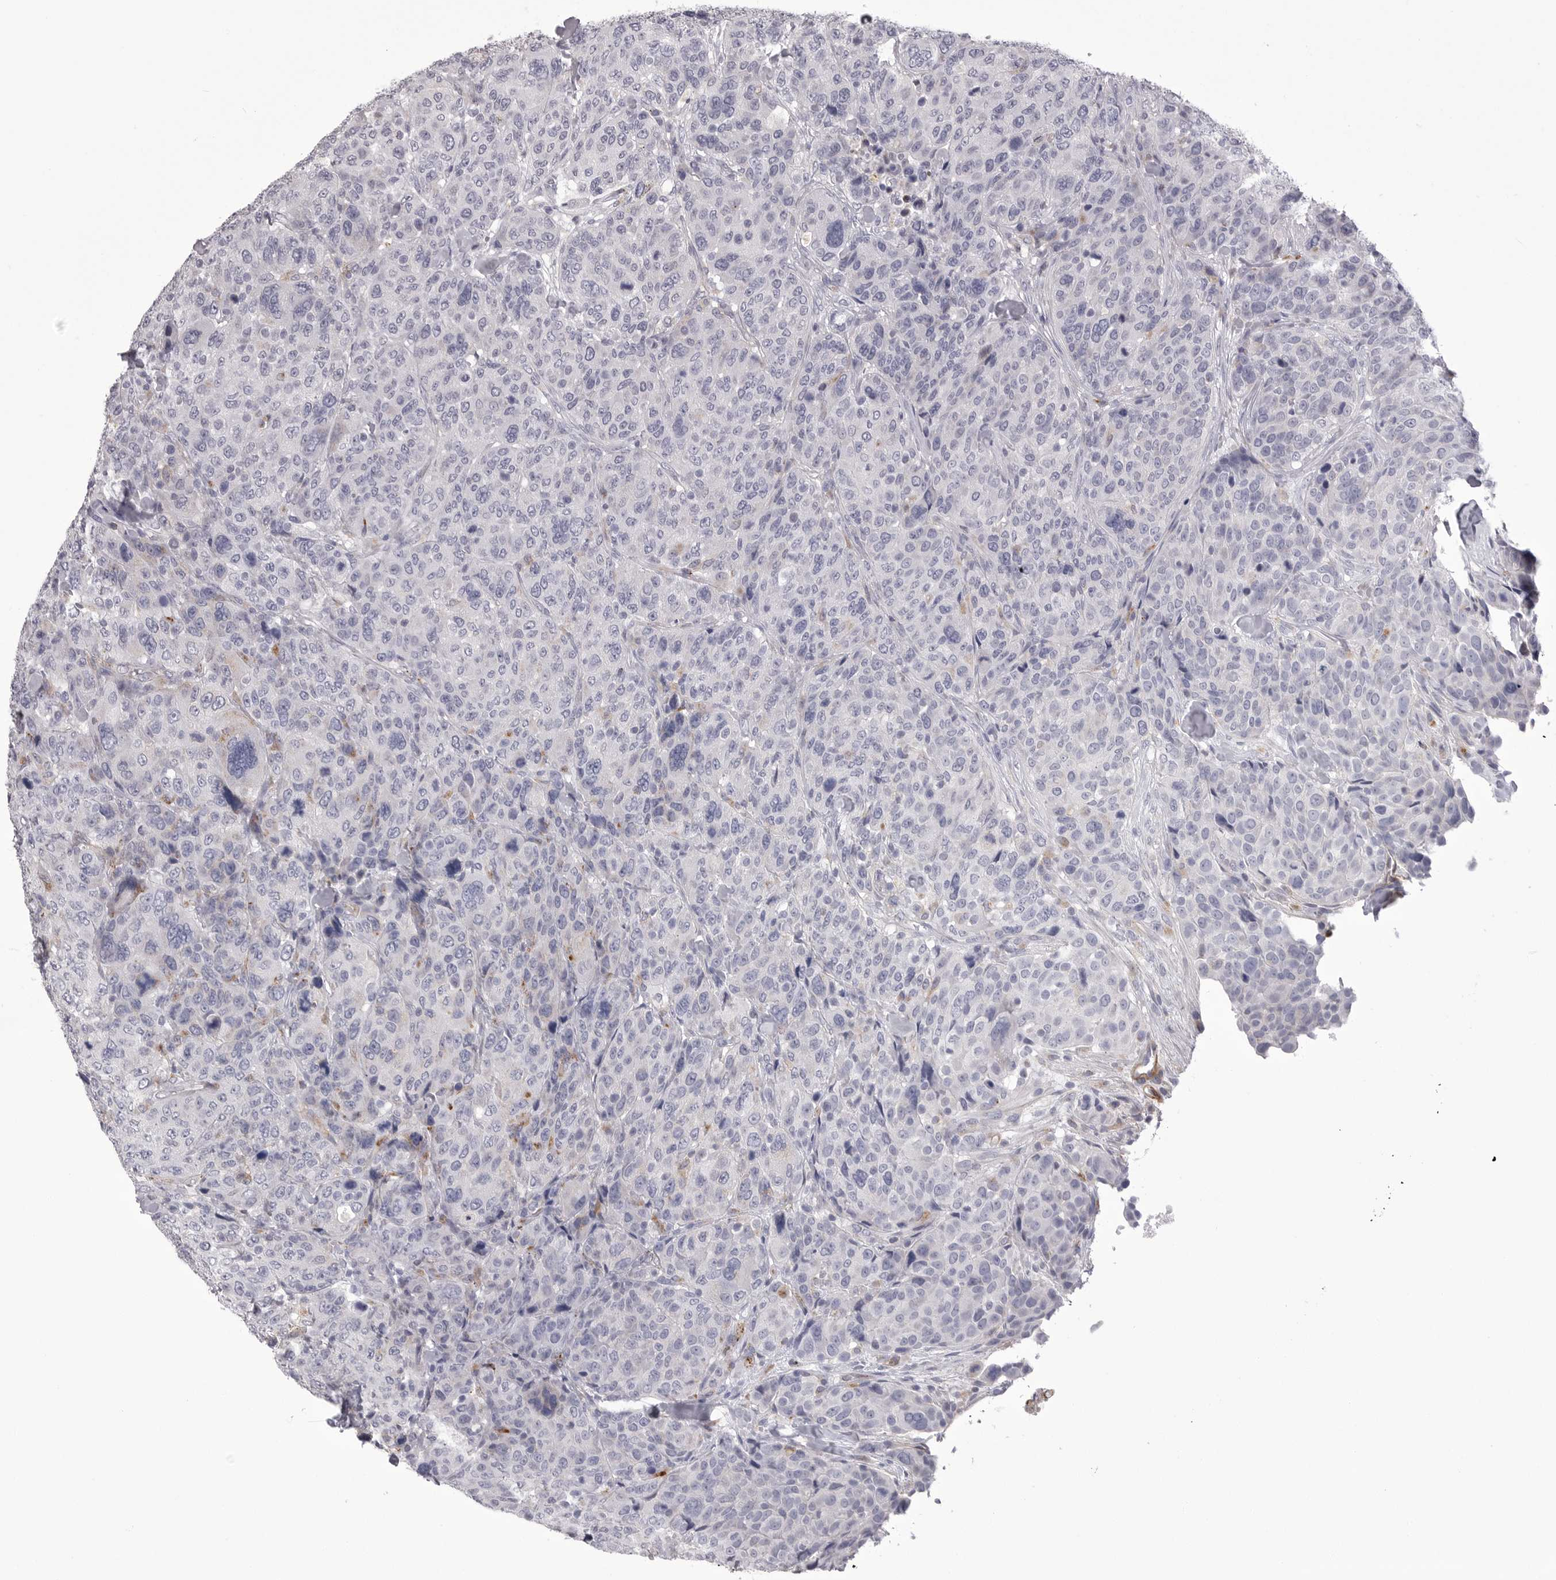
{"staining": {"intensity": "negative", "quantity": "none", "location": "none"}, "tissue": "breast cancer", "cell_type": "Tumor cells", "image_type": "cancer", "snomed": [{"axis": "morphology", "description": "Duct carcinoma"}, {"axis": "topography", "description": "Breast"}], "caption": "Immunohistochemistry of invasive ductal carcinoma (breast) displays no positivity in tumor cells. (IHC, brightfield microscopy, high magnification).", "gene": "PSPN", "patient": {"sex": "female", "age": 37}}